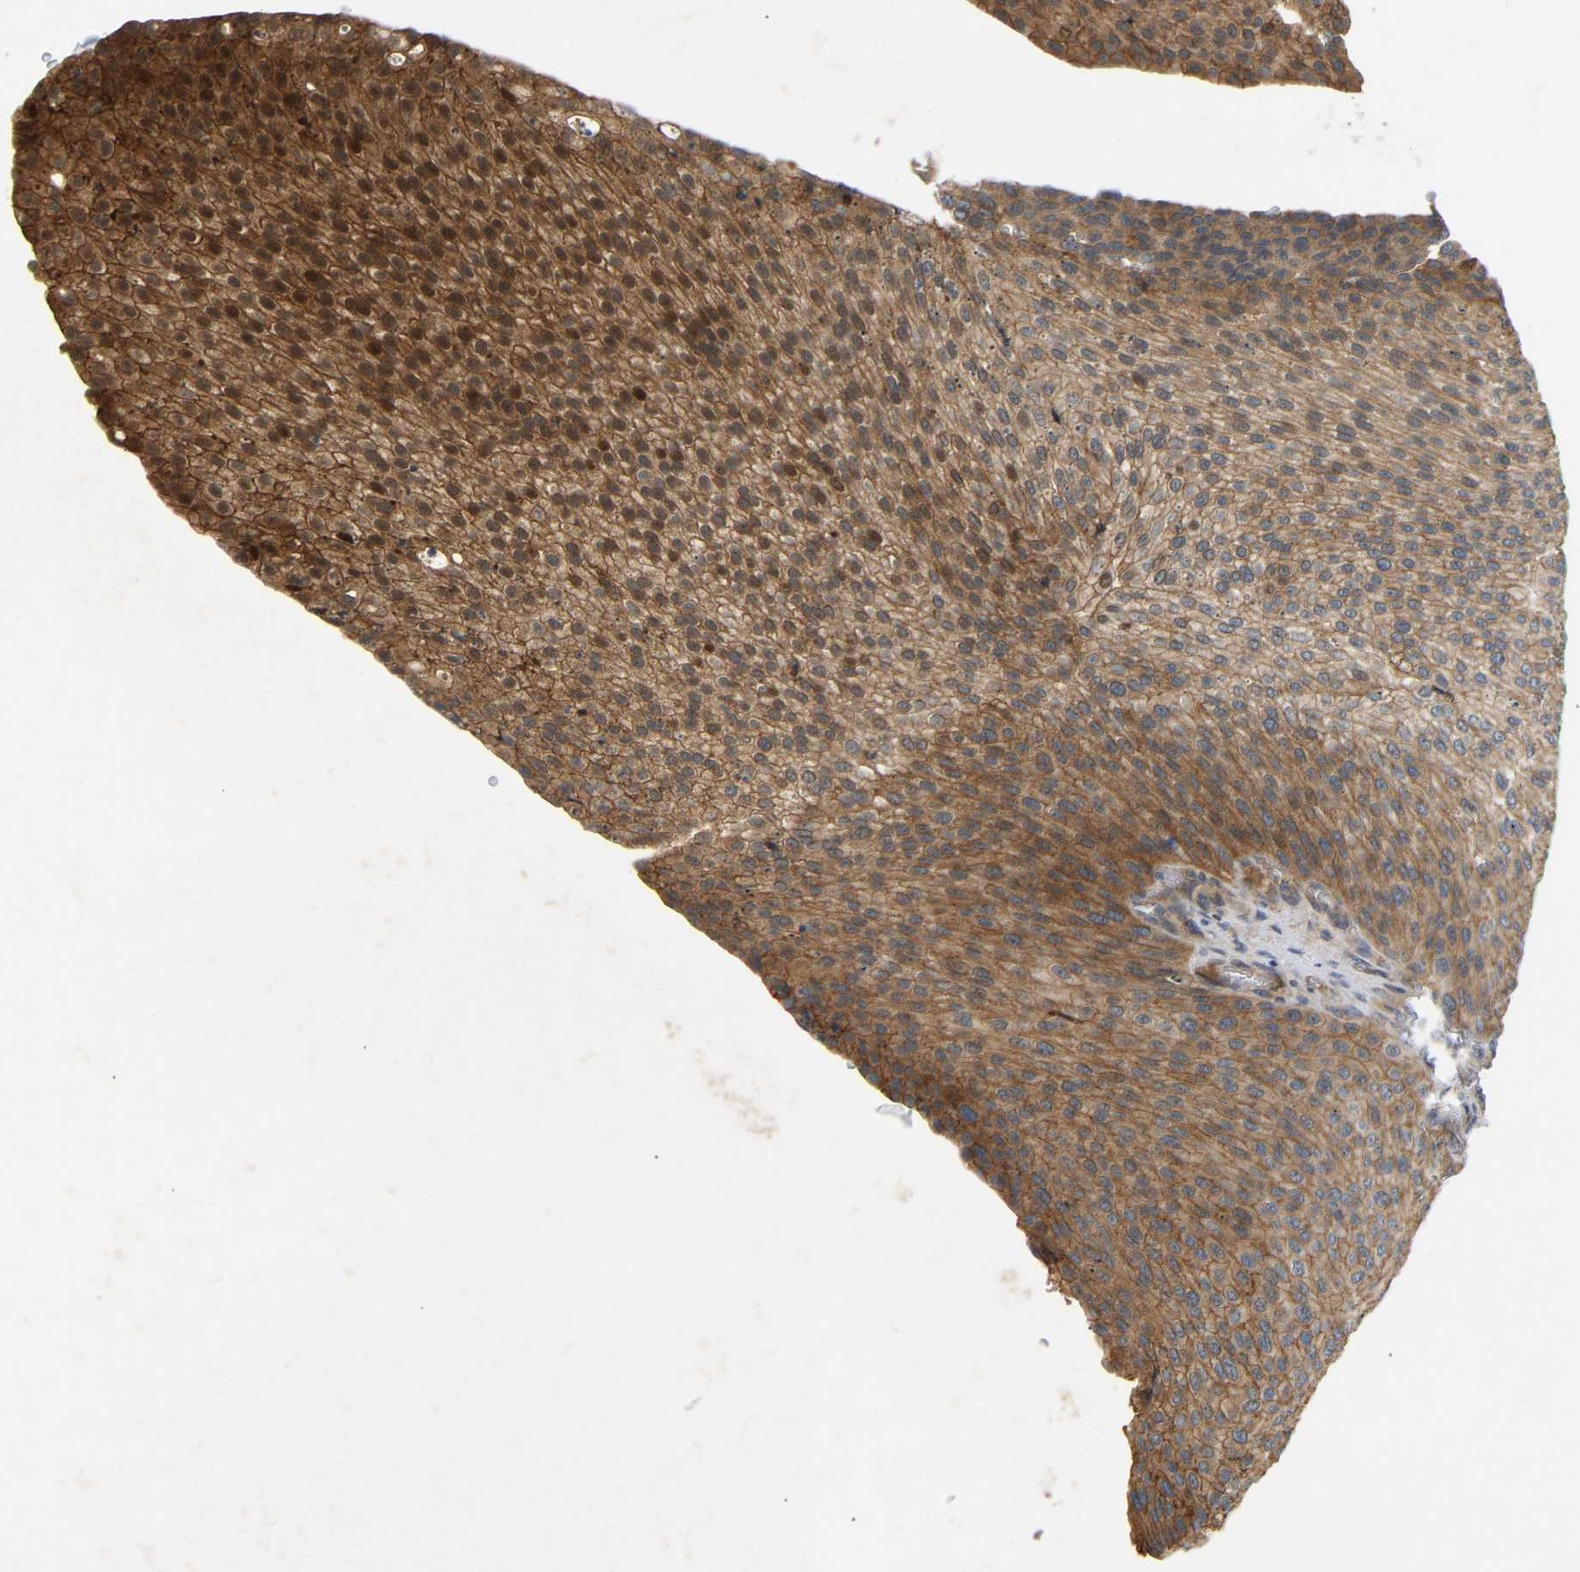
{"staining": {"intensity": "moderate", "quantity": ">75%", "location": "cytoplasmic/membranous,nuclear"}, "tissue": "urothelial cancer", "cell_type": "Tumor cells", "image_type": "cancer", "snomed": [{"axis": "morphology", "description": "Urothelial carcinoma, Low grade"}, {"axis": "topography", "description": "Smooth muscle"}, {"axis": "topography", "description": "Urinary bladder"}], "caption": "Immunohistochemical staining of human urothelial carcinoma (low-grade) shows moderate cytoplasmic/membranous and nuclear protein staining in about >75% of tumor cells.", "gene": "PTCD1", "patient": {"sex": "male", "age": 60}}